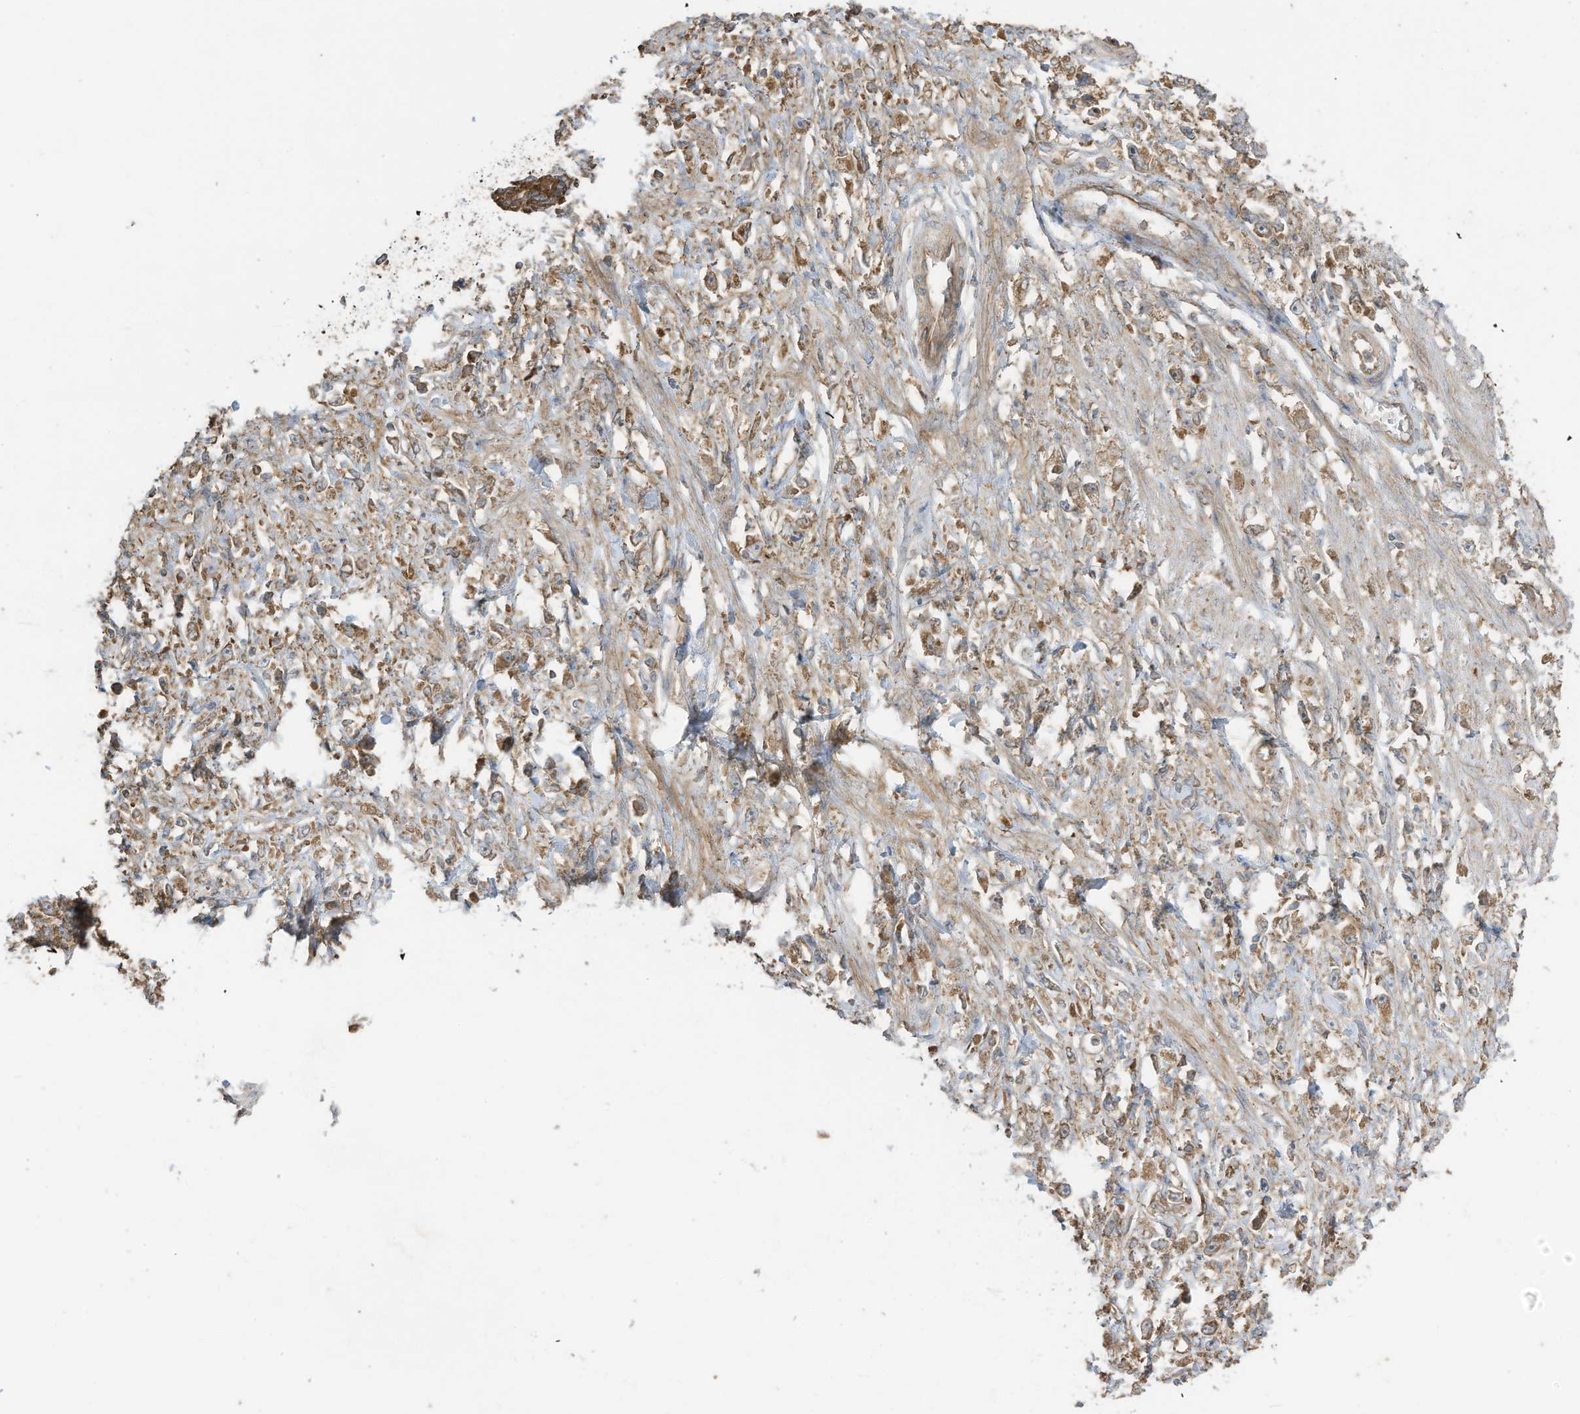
{"staining": {"intensity": "moderate", "quantity": ">75%", "location": "cytoplasmic/membranous"}, "tissue": "stomach cancer", "cell_type": "Tumor cells", "image_type": "cancer", "snomed": [{"axis": "morphology", "description": "Adenocarcinoma, NOS"}, {"axis": "topography", "description": "Stomach"}], "caption": "There is medium levels of moderate cytoplasmic/membranous expression in tumor cells of stomach cancer, as demonstrated by immunohistochemical staining (brown color).", "gene": "CGAS", "patient": {"sex": "female", "age": 59}}